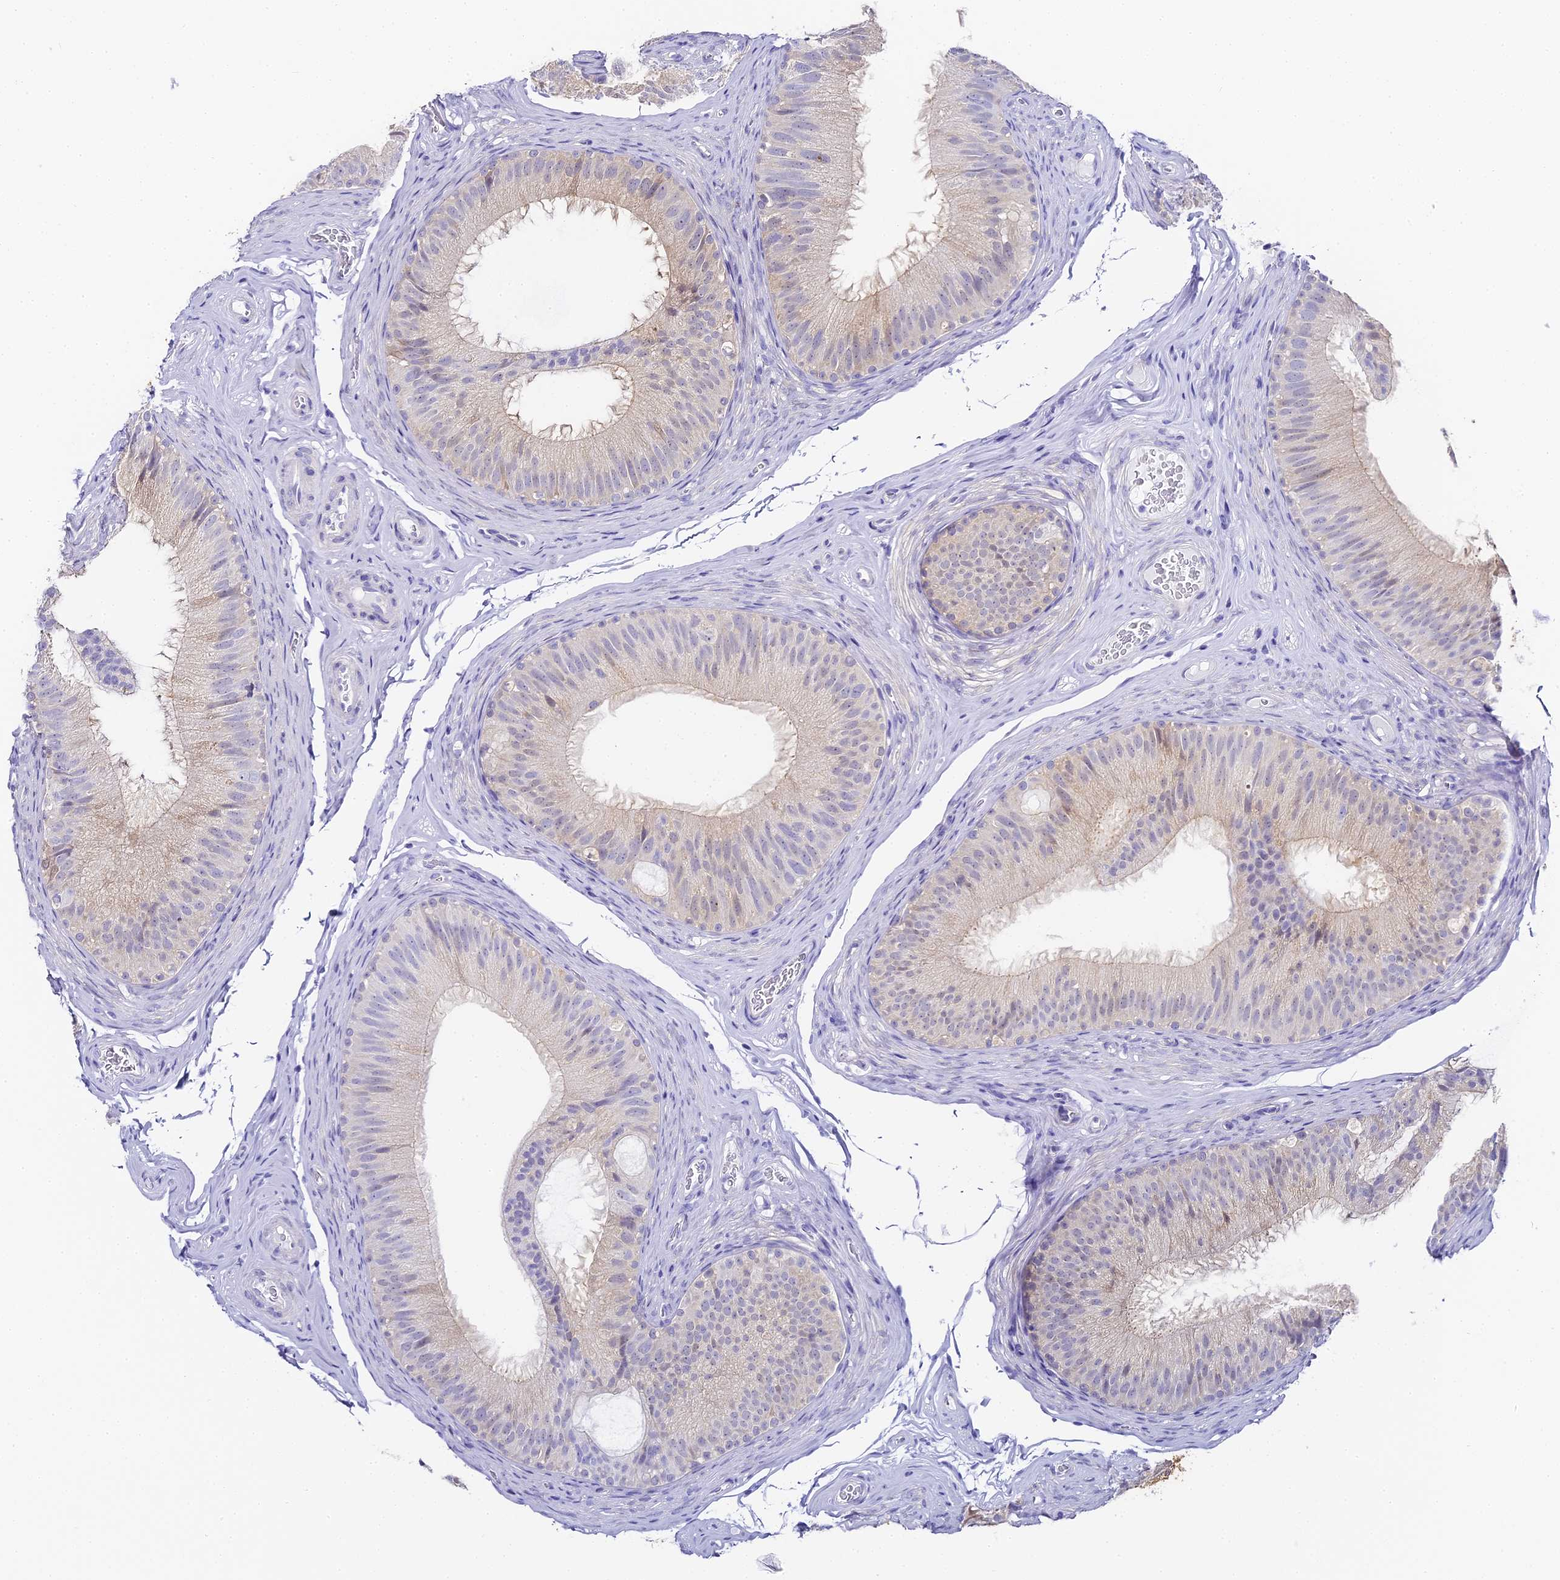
{"staining": {"intensity": "weak", "quantity": "<25%", "location": "cytoplasmic/membranous"}, "tissue": "epididymis", "cell_type": "Glandular cells", "image_type": "normal", "snomed": [{"axis": "morphology", "description": "Normal tissue, NOS"}, {"axis": "topography", "description": "Epididymis"}], "caption": "IHC histopathology image of normal human epididymis stained for a protein (brown), which exhibits no expression in glandular cells.", "gene": "ABHD14A", "patient": {"sex": "male", "age": 34}}